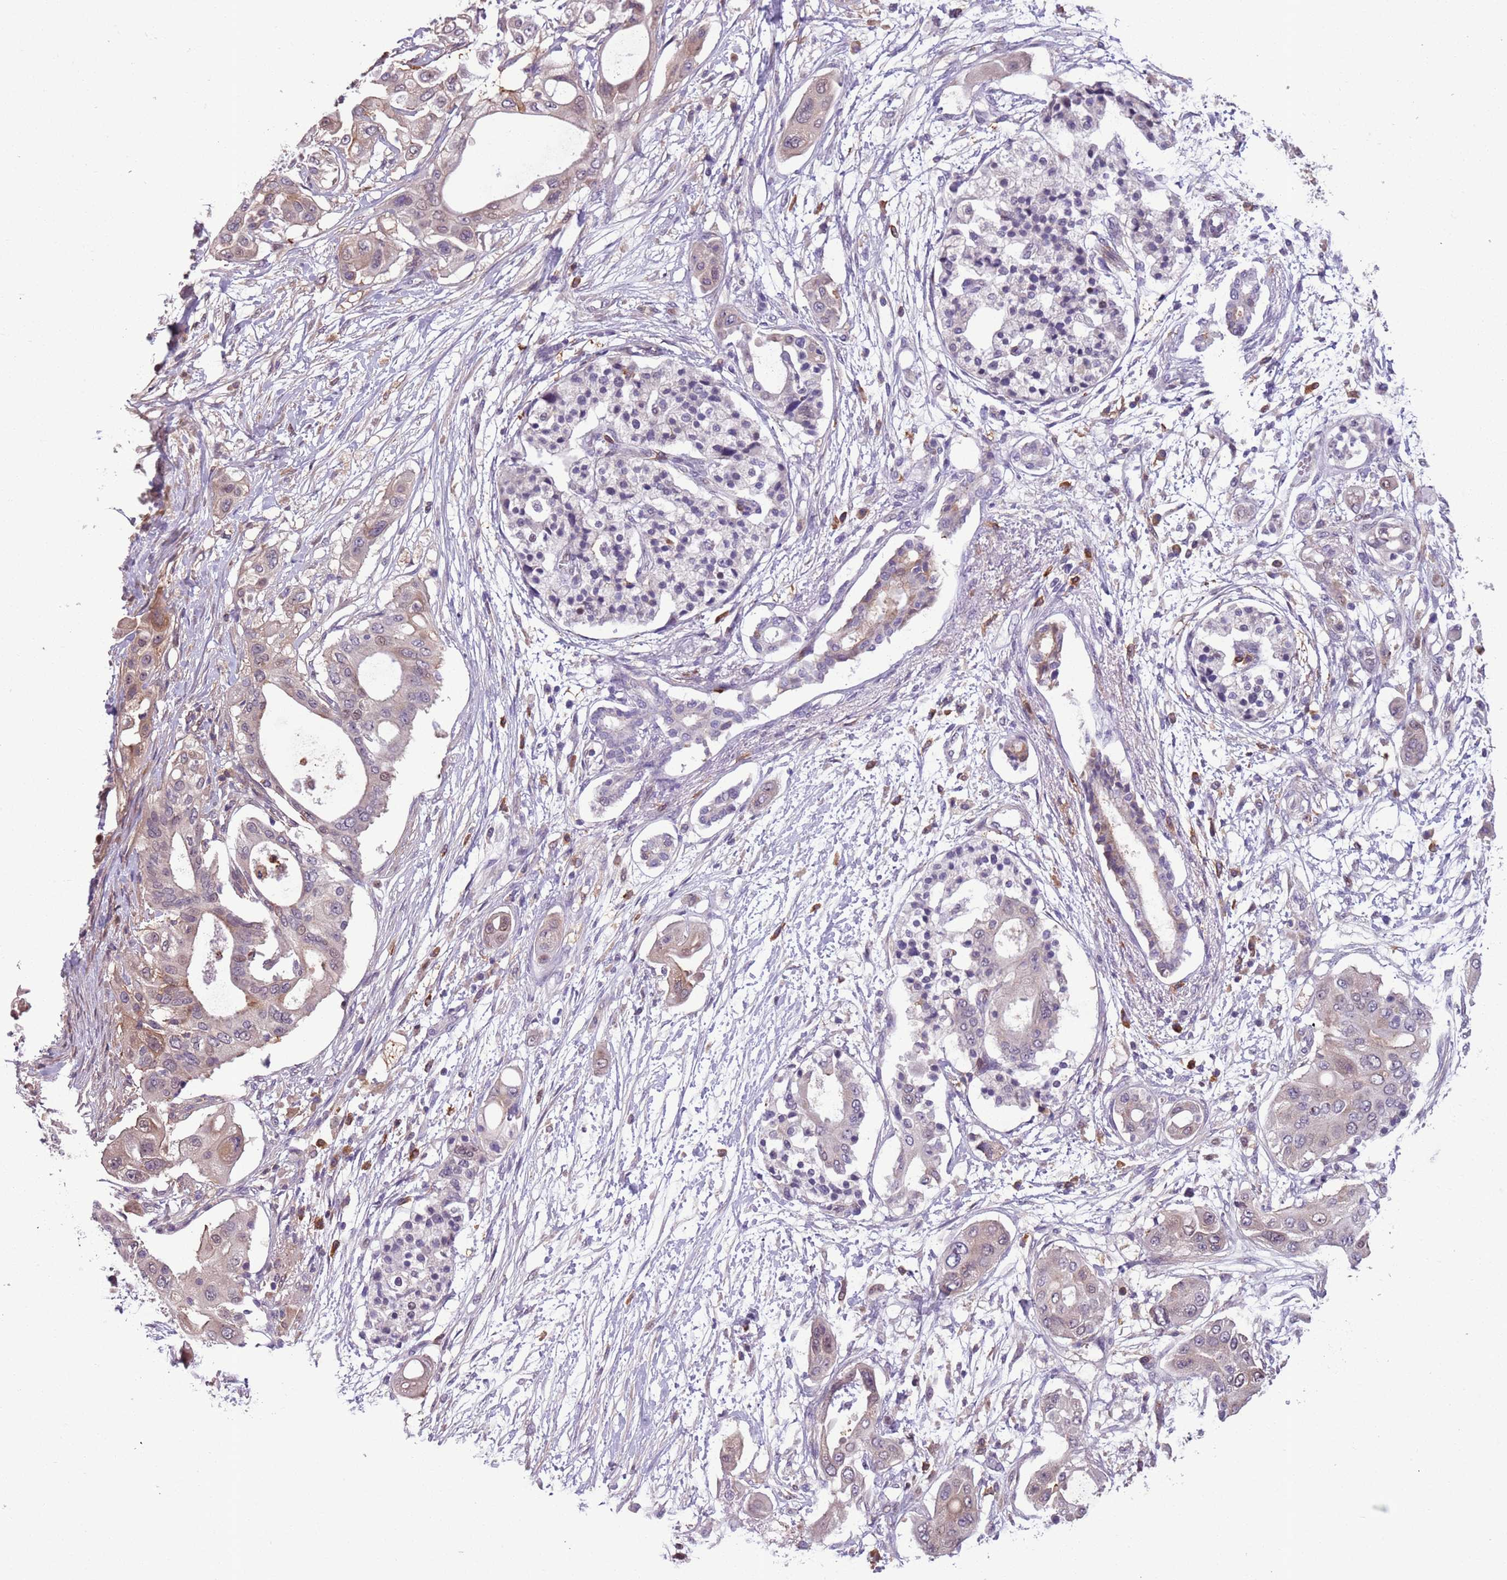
{"staining": {"intensity": "moderate", "quantity": "<25%", "location": "cytoplasmic/membranous,nuclear"}, "tissue": "pancreatic cancer", "cell_type": "Tumor cells", "image_type": "cancer", "snomed": [{"axis": "morphology", "description": "Adenocarcinoma, NOS"}, {"axis": "topography", "description": "Pancreas"}], "caption": "Immunohistochemical staining of human pancreatic cancer (adenocarcinoma) displays moderate cytoplasmic/membranous and nuclear protein expression in approximately <25% of tumor cells. (DAB (3,3'-diaminobenzidine) IHC, brown staining for protein, blue staining for nuclei).", "gene": "JAML", "patient": {"sex": "male", "age": 68}}